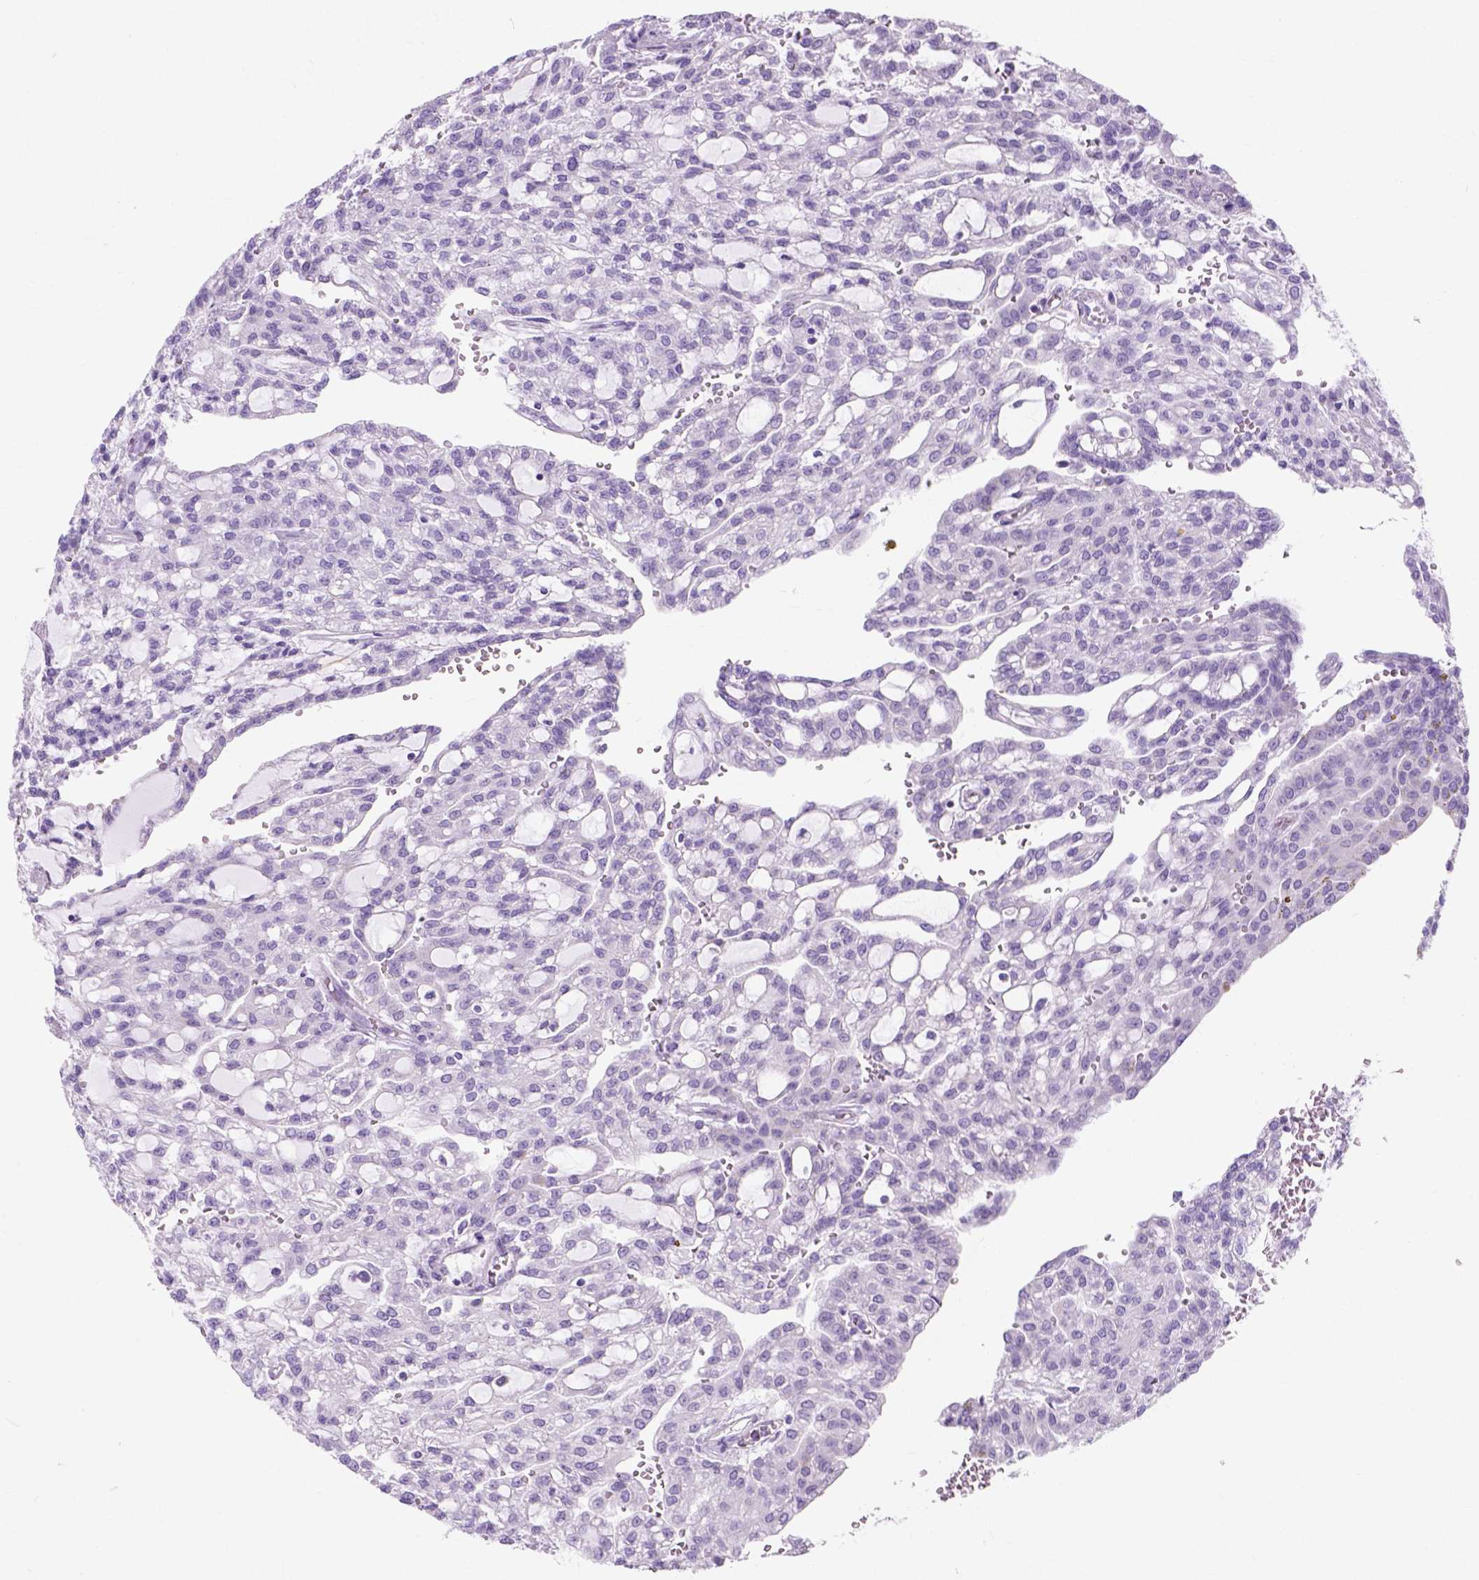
{"staining": {"intensity": "negative", "quantity": "none", "location": "none"}, "tissue": "renal cancer", "cell_type": "Tumor cells", "image_type": "cancer", "snomed": [{"axis": "morphology", "description": "Adenocarcinoma, NOS"}, {"axis": "topography", "description": "Kidney"}], "caption": "Tumor cells show no significant protein expression in renal cancer.", "gene": "MYH15", "patient": {"sex": "male", "age": 63}}